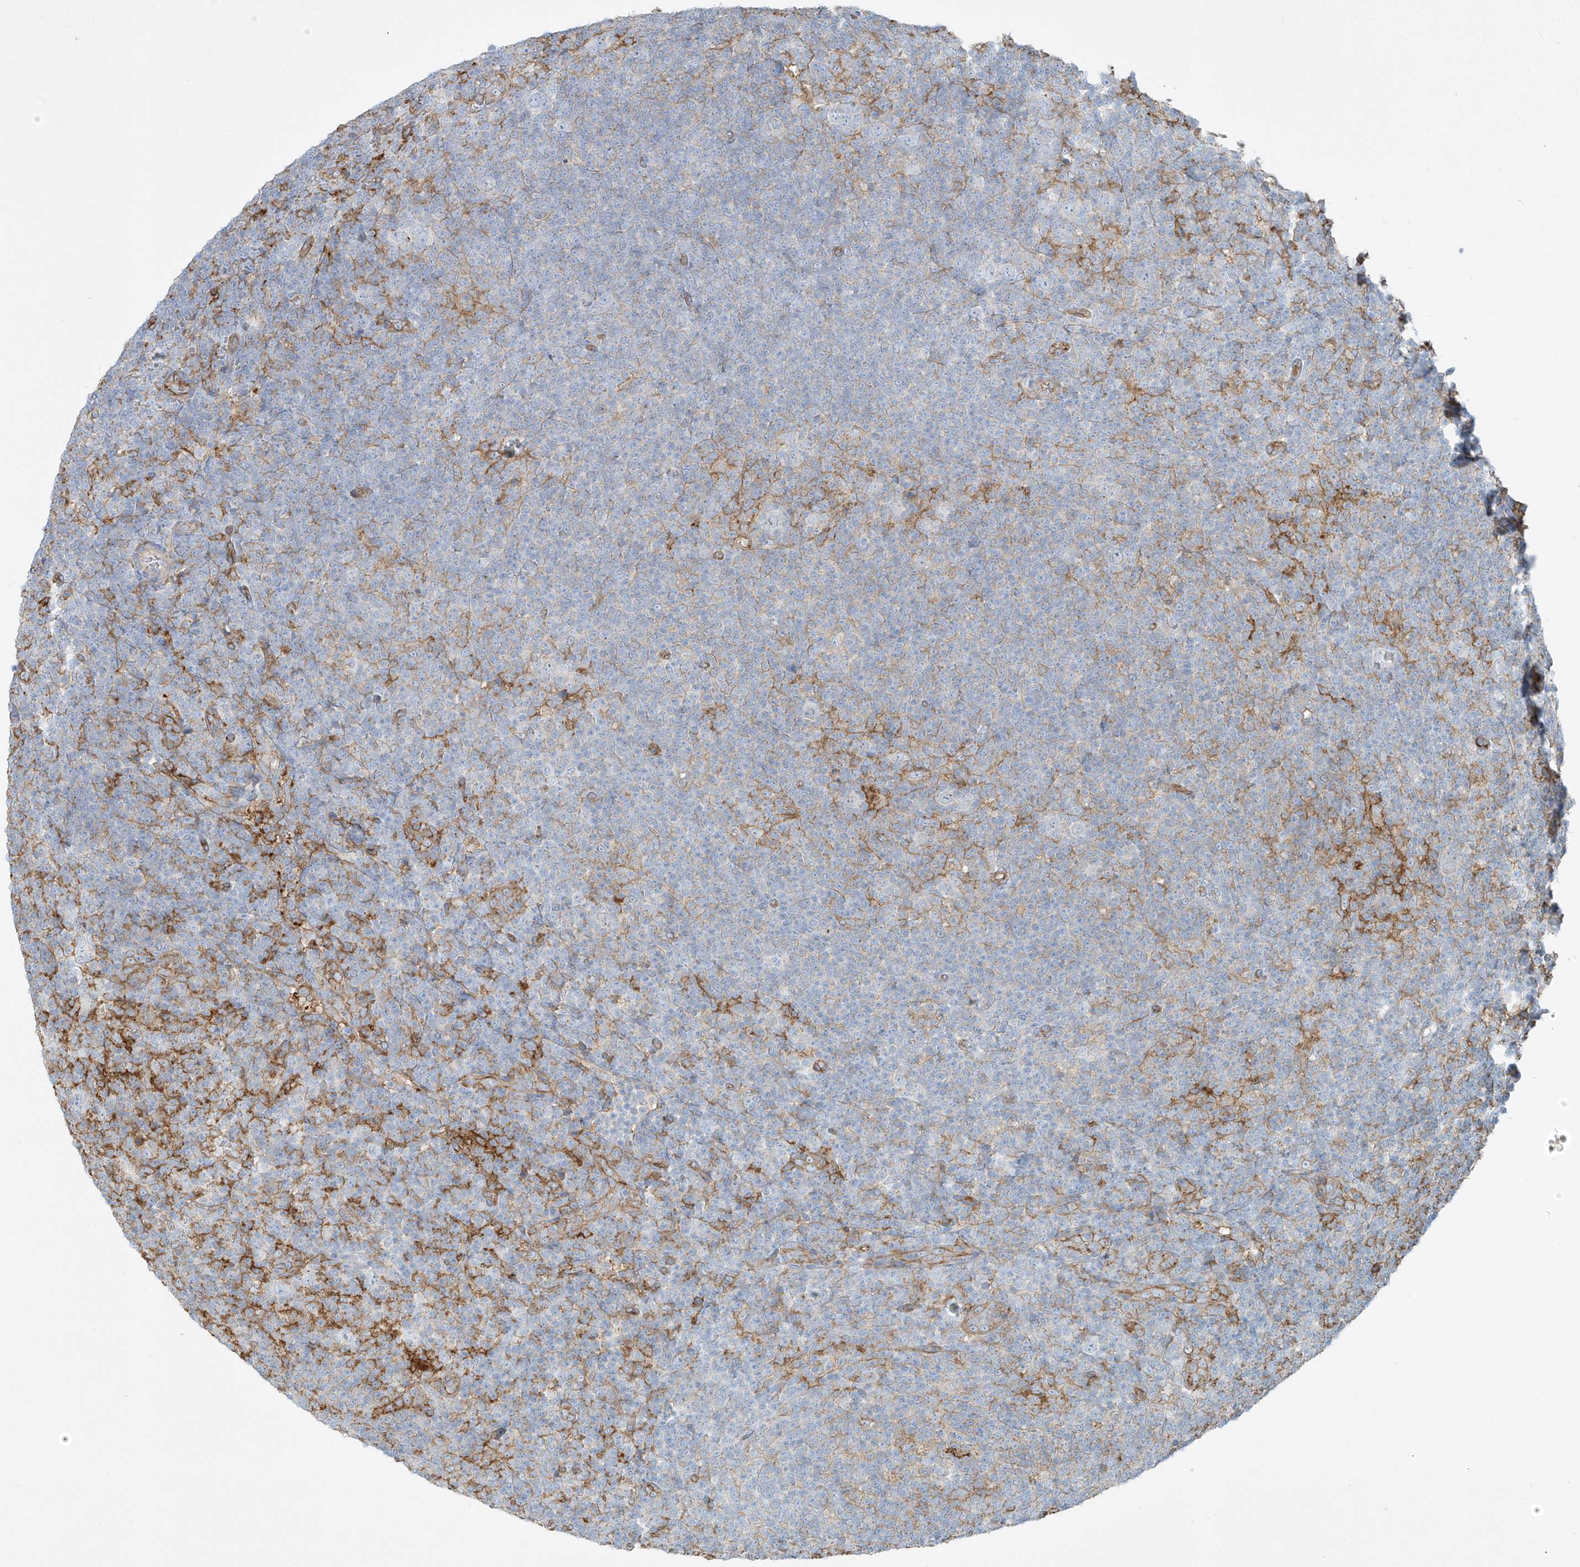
{"staining": {"intensity": "negative", "quantity": "none", "location": "none"}, "tissue": "lymphoma", "cell_type": "Tumor cells", "image_type": "cancer", "snomed": [{"axis": "morphology", "description": "Hodgkin's disease, NOS"}, {"axis": "topography", "description": "Lymph node"}], "caption": "Immunohistochemistry of human lymphoma exhibits no staining in tumor cells. Nuclei are stained in blue.", "gene": "VAMP5", "patient": {"sex": "female", "age": 57}}